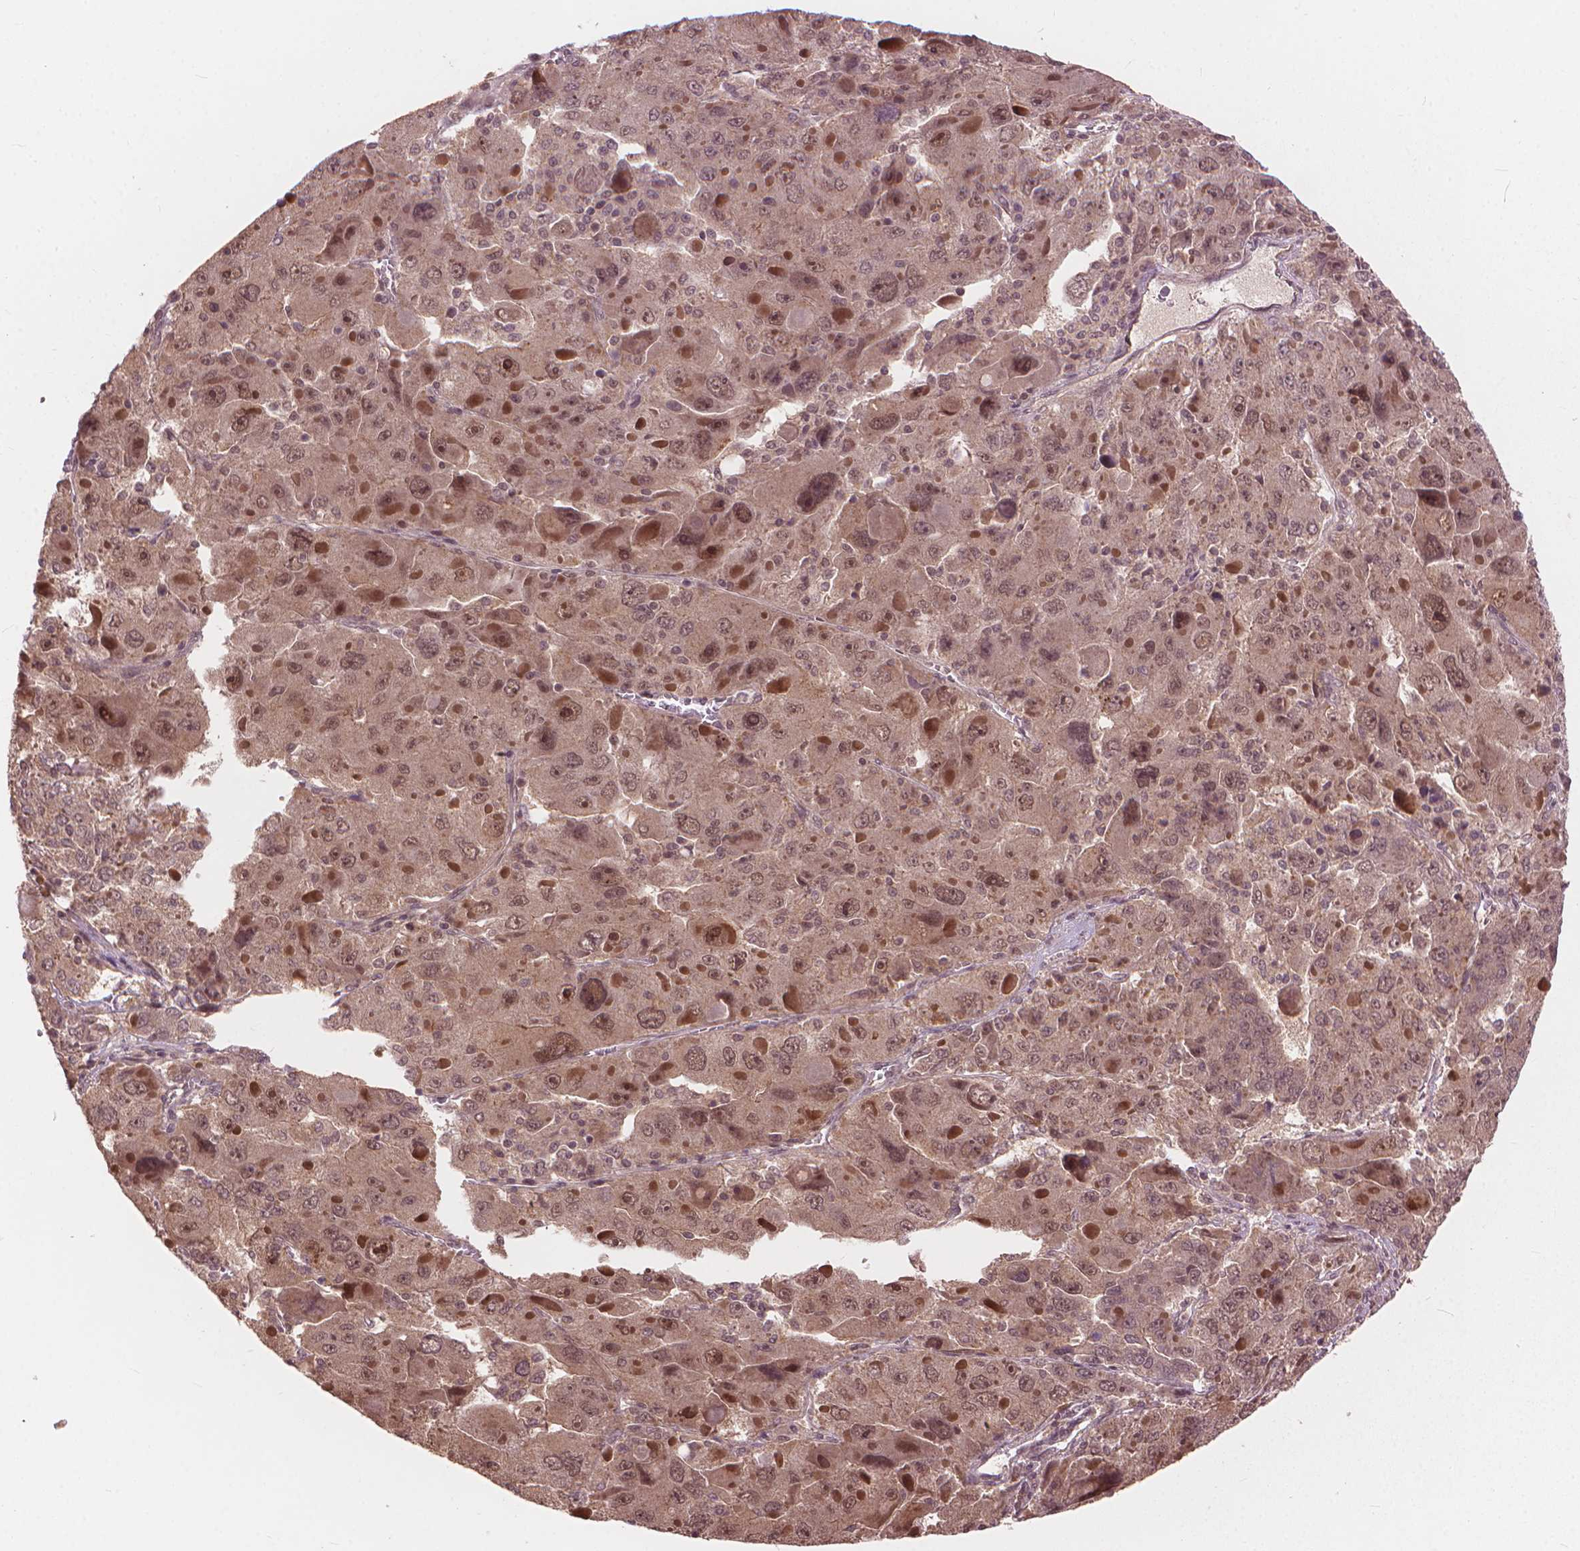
{"staining": {"intensity": "moderate", "quantity": "25%-75%", "location": "nuclear"}, "tissue": "liver cancer", "cell_type": "Tumor cells", "image_type": "cancer", "snomed": [{"axis": "morphology", "description": "Carcinoma, Hepatocellular, NOS"}, {"axis": "topography", "description": "Liver"}], "caption": "About 25%-75% of tumor cells in human liver hepatocellular carcinoma reveal moderate nuclear protein expression as visualized by brown immunohistochemical staining.", "gene": "SSU72", "patient": {"sex": "female", "age": 41}}